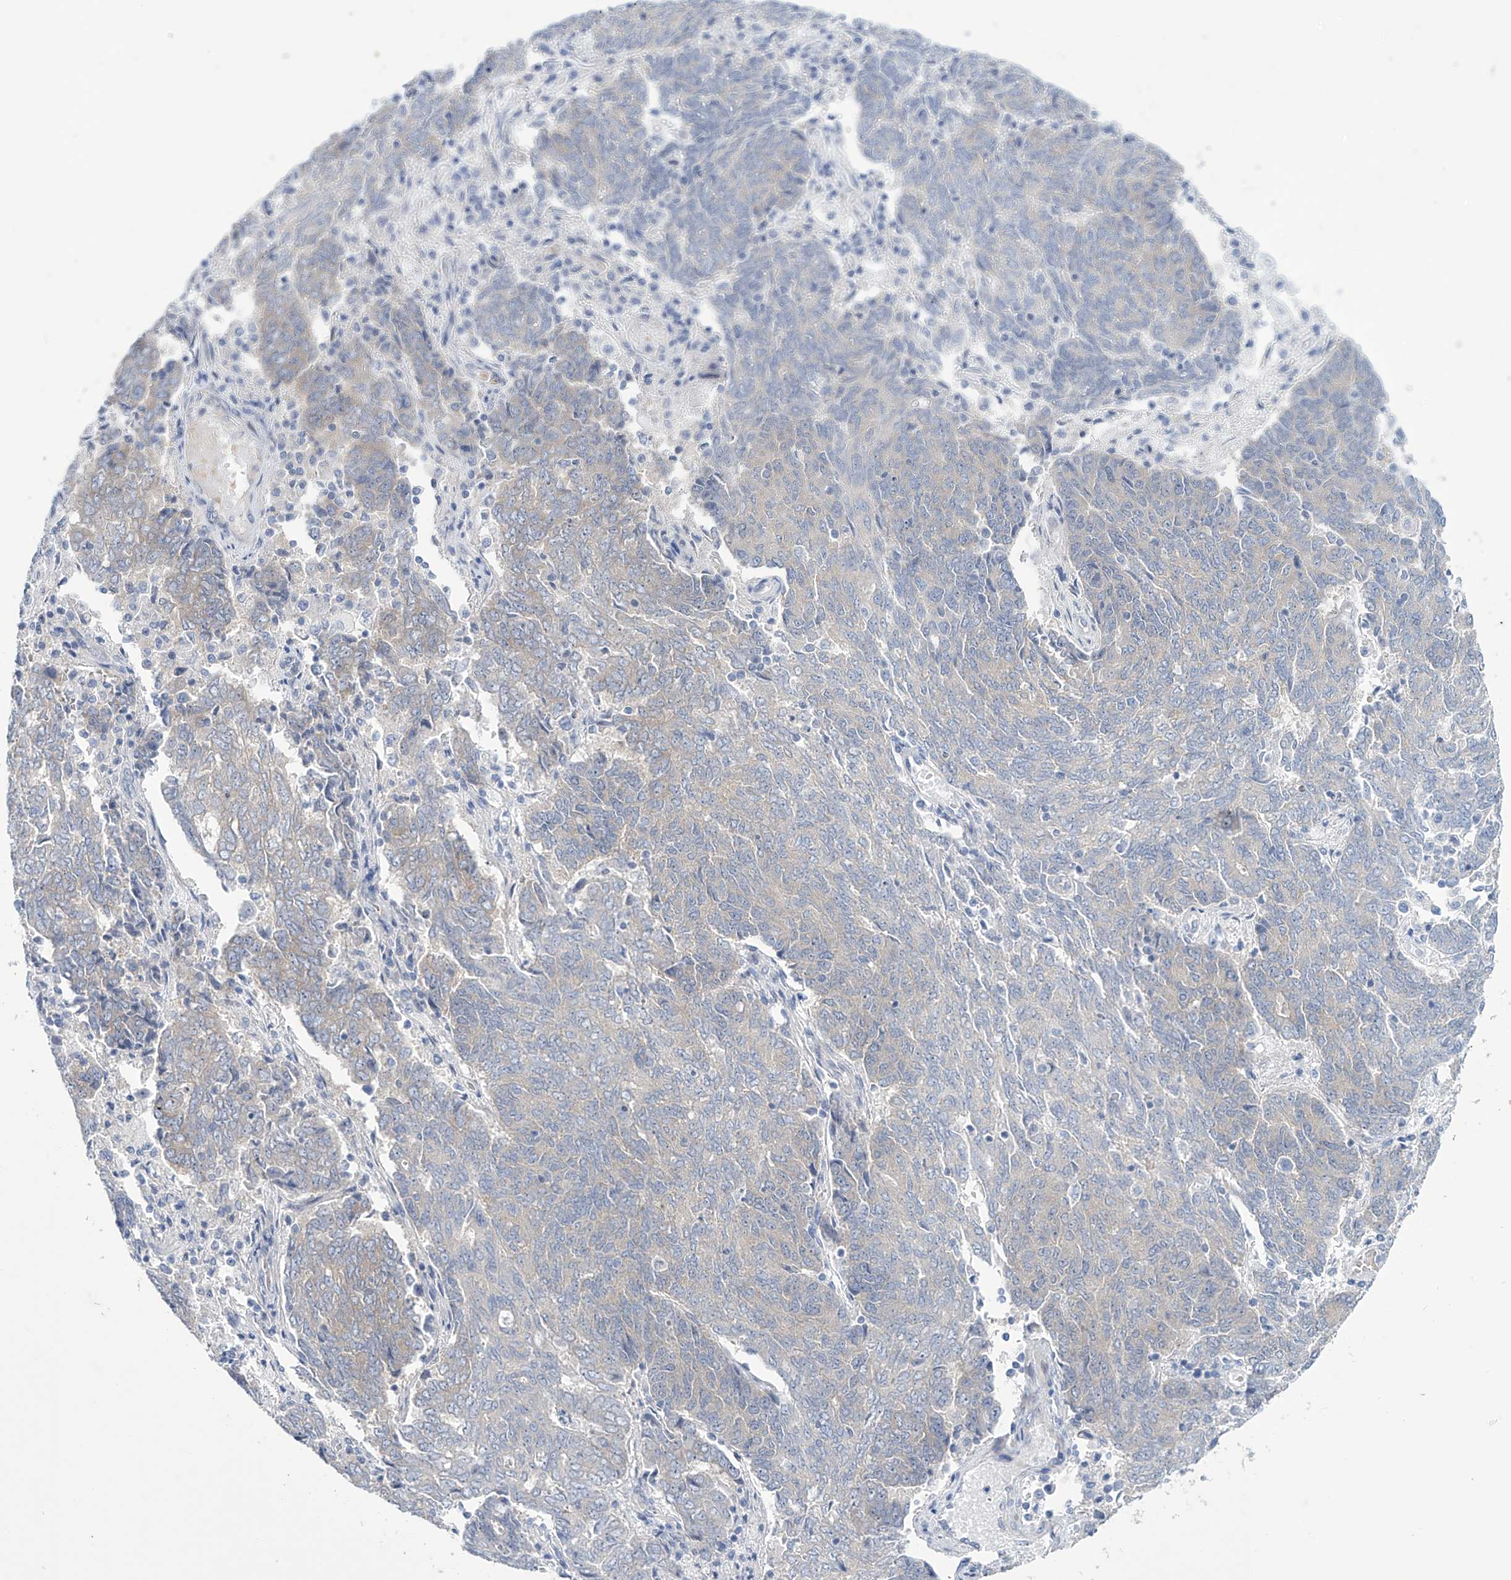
{"staining": {"intensity": "negative", "quantity": "none", "location": "none"}, "tissue": "endometrial cancer", "cell_type": "Tumor cells", "image_type": "cancer", "snomed": [{"axis": "morphology", "description": "Adenocarcinoma, NOS"}, {"axis": "topography", "description": "Endometrium"}], "caption": "The IHC histopathology image has no significant positivity in tumor cells of endometrial cancer tissue.", "gene": "TRIM60", "patient": {"sex": "female", "age": 80}}